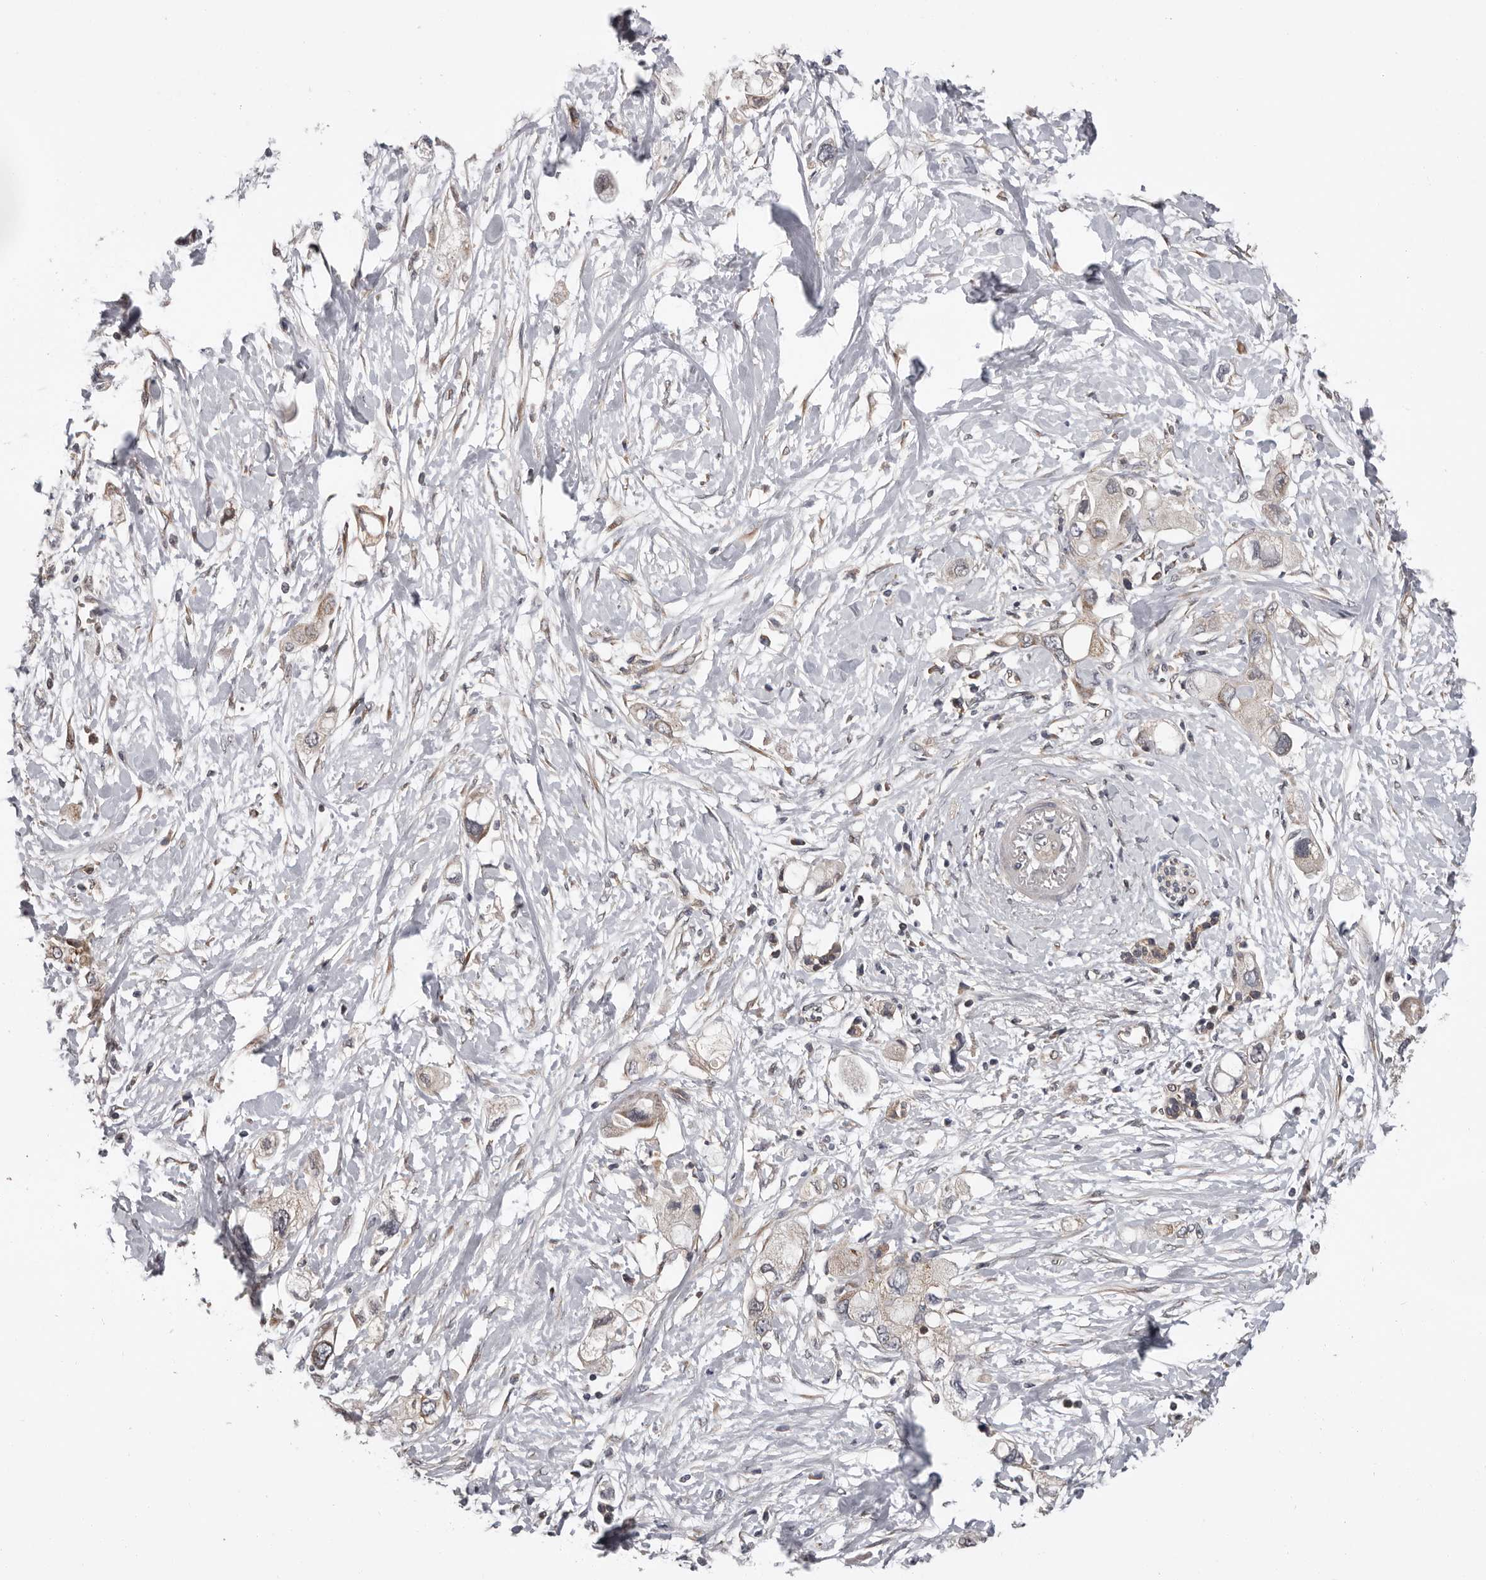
{"staining": {"intensity": "moderate", "quantity": "25%-75%", "location": "cytoplasmic/membranous"}, "tissue": "pancreatic cancer", "cell_type": "Tumor cells", "image_type": "cancer", "snomed": [{"axis": "morphology", "description": "Adenocarcinoma, NOS"}, {"axis": "topography", "description": "Pancreas"}], "caption": "Immunohistochemical staining of pancreatic cancer (adenocarcinoma) exhibits moderate cytoplasmic/membranous protein expression in about 25%-75% of tumor cells.", "gene": "VPS37A", "patient": {"sex": "female", "age": 56}}